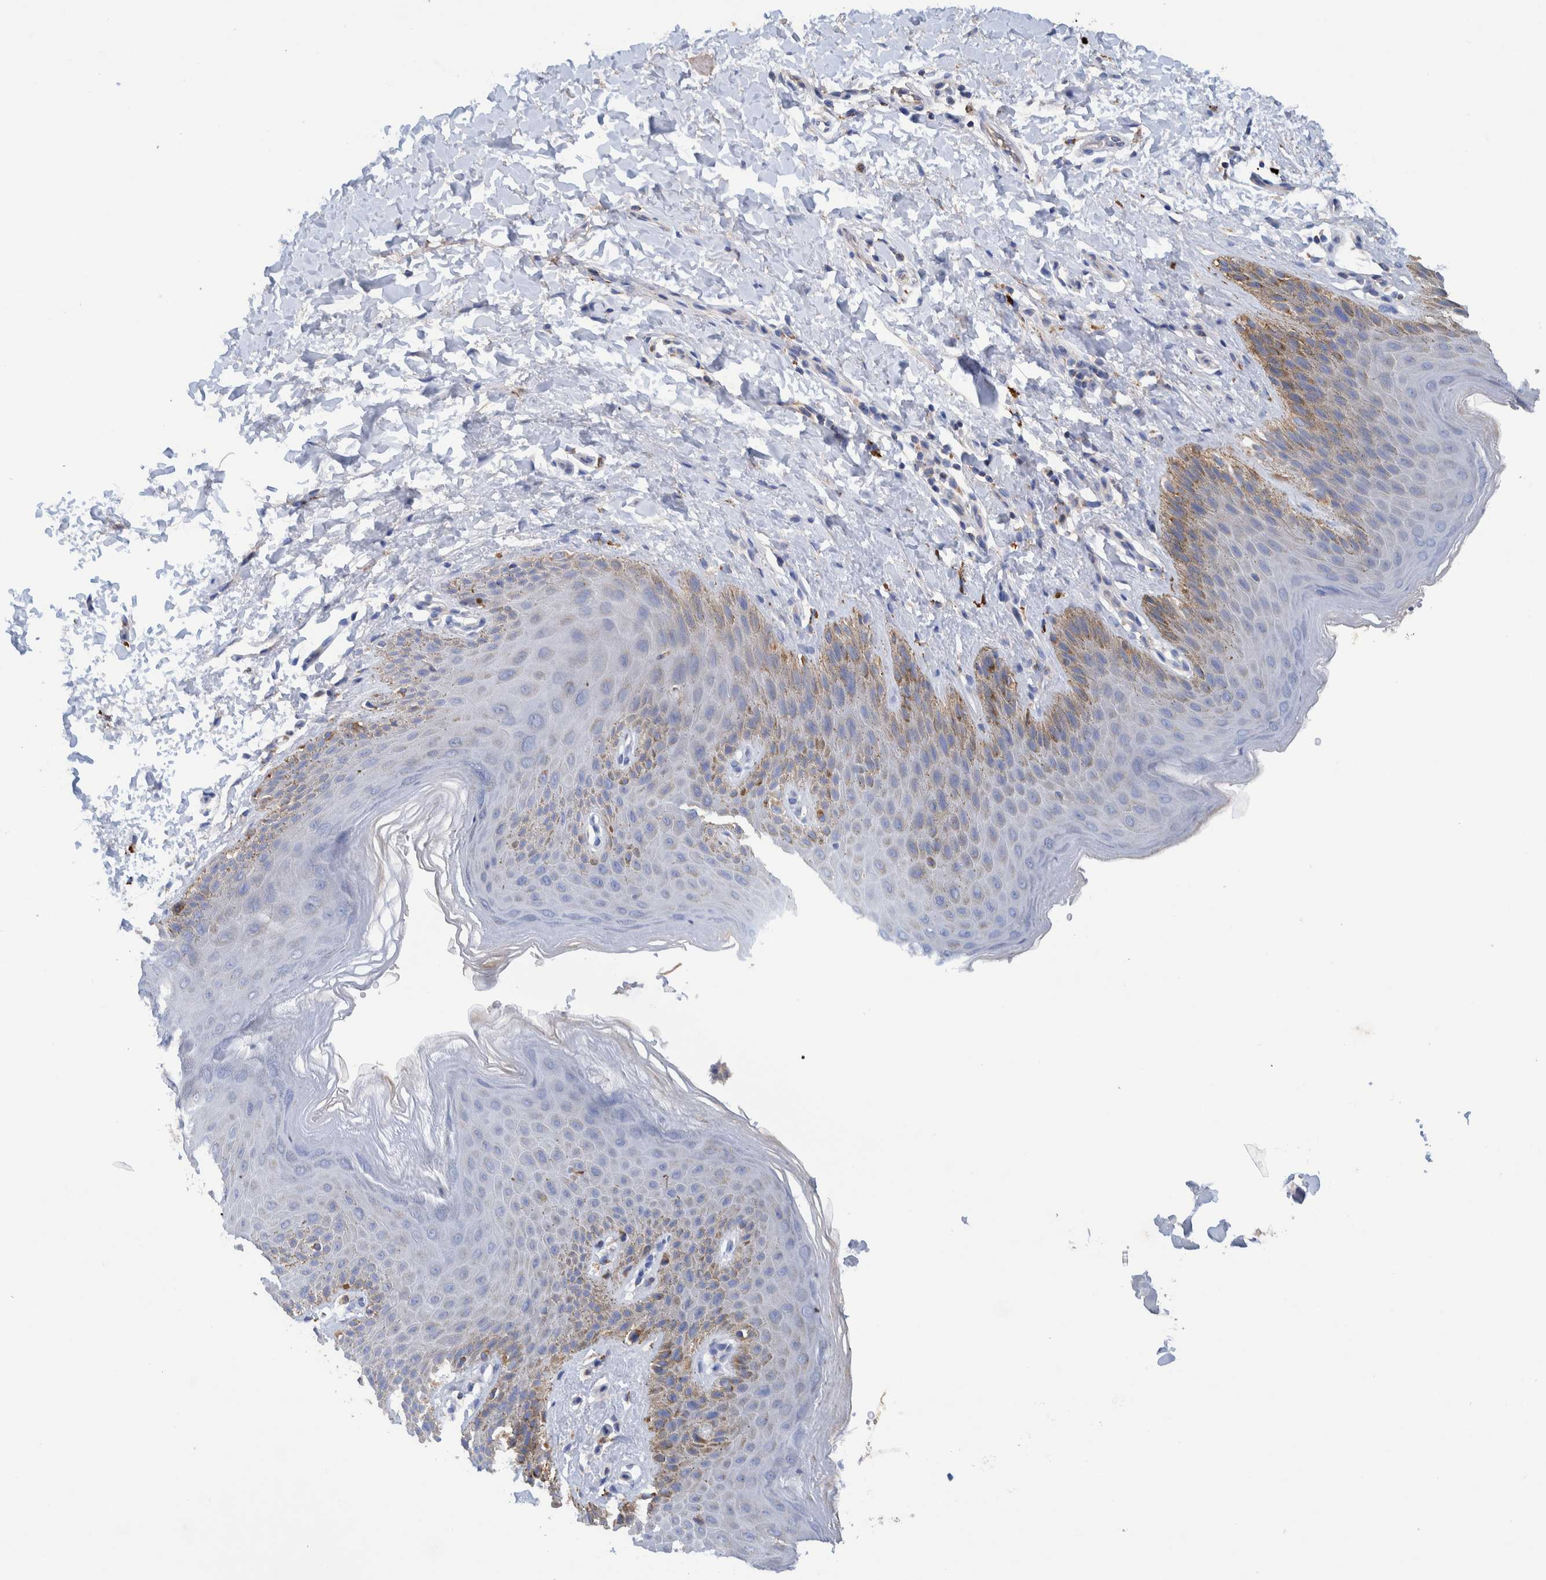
{"staining": {"intensity": "moderate", "quantity": "<25%", "location": "cytoplasmic/membranous"}, "tissue": "skin", "cell_type": "Epidermal cells", "image_type": "normal", "snomed": [{"axis": "morphology", "description": "Normal tissue, NOS"}, {"axis": "topography", "description": "Anal"}, {"axis": "topography", "description": "Peripheral nerve tissue"}], "caption": "Moderate cytoplasmic/membranous protein staining is seen in about <25% of epidermal cells in skin.", "gene": "DECR1", "patient": {"sex": "male", "age": 44}}